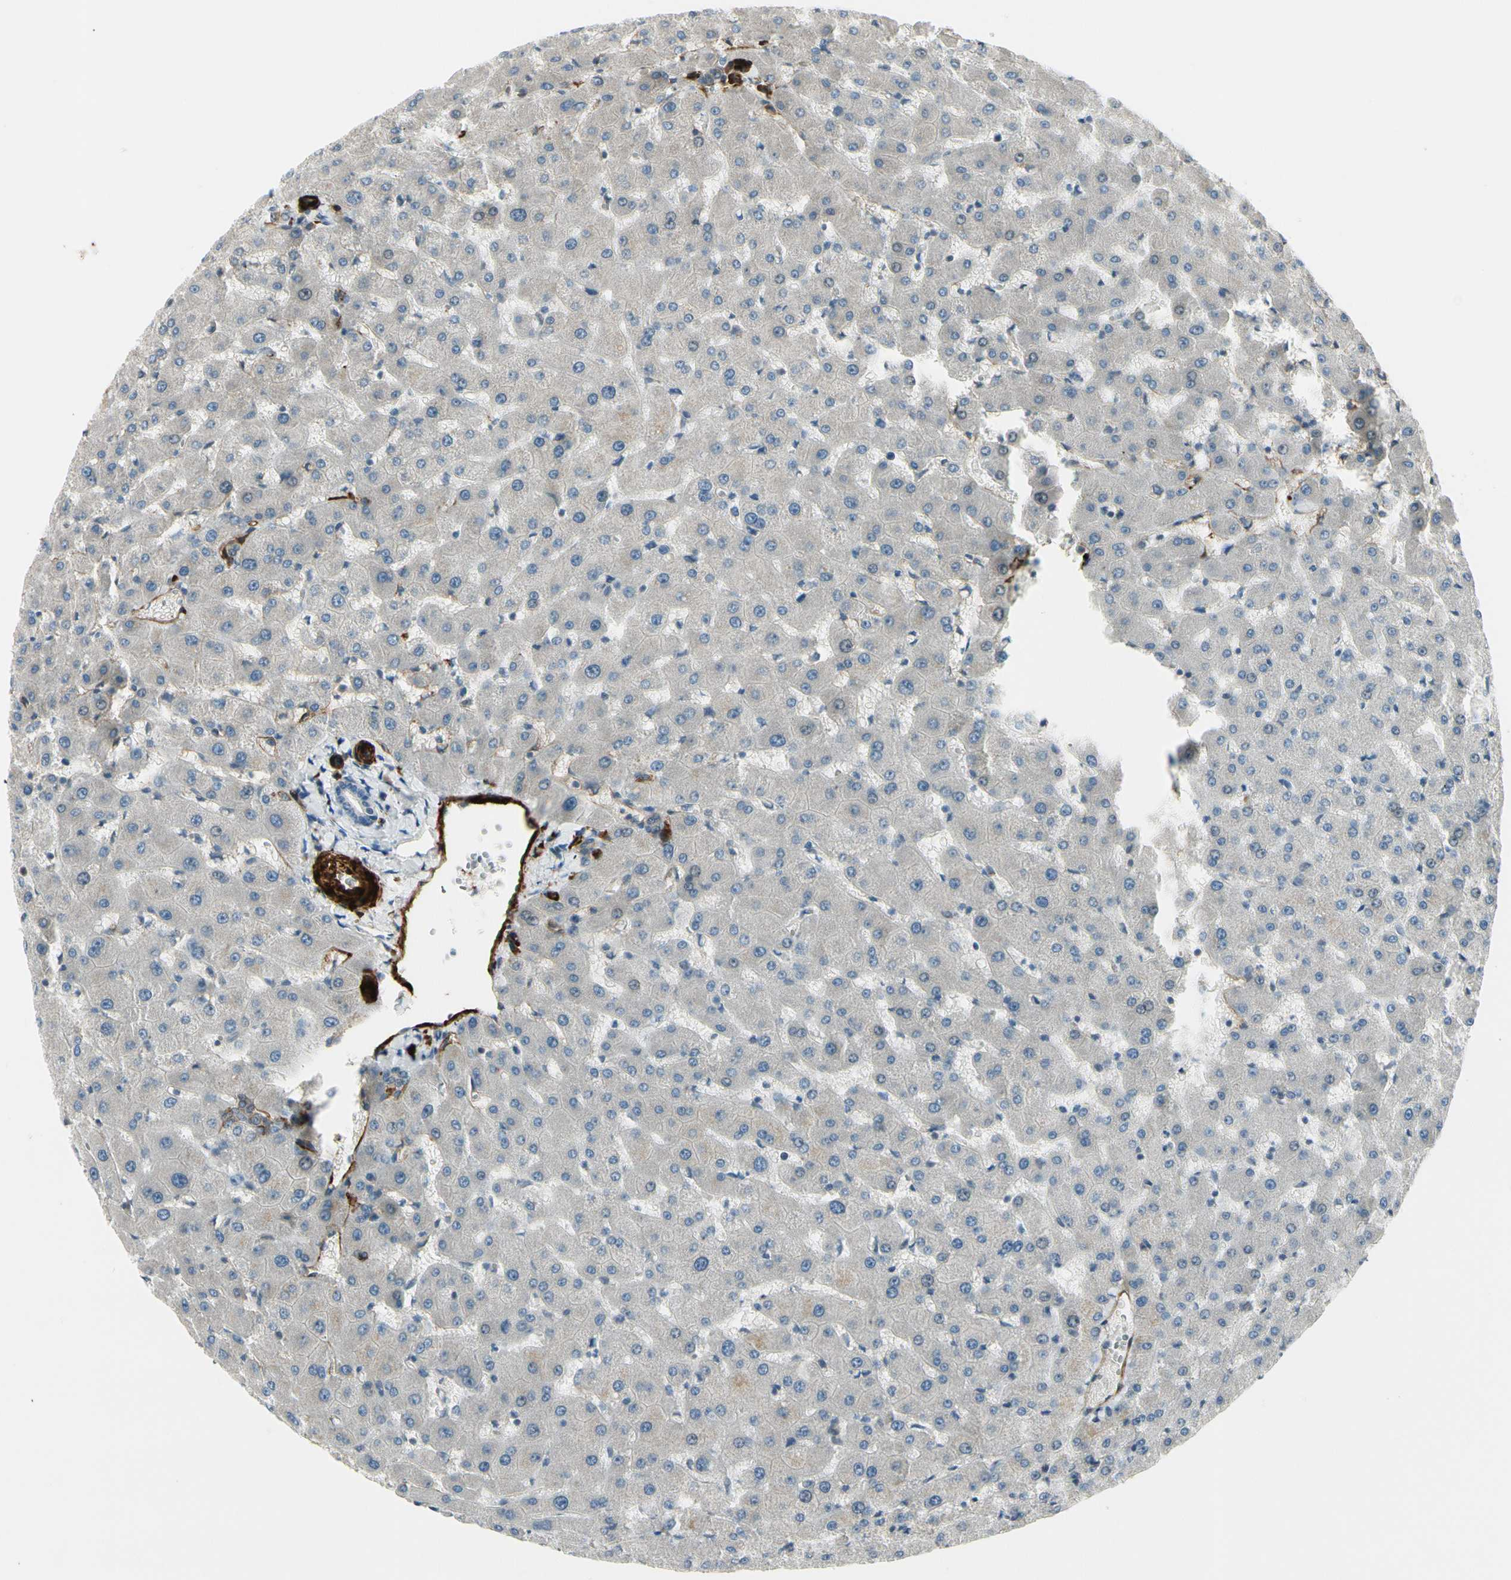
{"staining": {"intensity": "negative", "quantity": "none", "location": "none"}, "tissue": "liver", "cell_type": "Cholangiocytes", "image_type": "normal", "snomed": [{"axis": "morphology", "description": "Normal tissue, NOS"}, {"axis": "topography", "description": "Liver"}], "caption": "Immunohistochemistry (IHC) image of normal liver: liver stained with DAB (3,3'-diaminobenzidine) exhibits no significant protein expression in cholangiocytes.", "gene": "MCAM", "patient": {"sex": "female", "age": 63}}